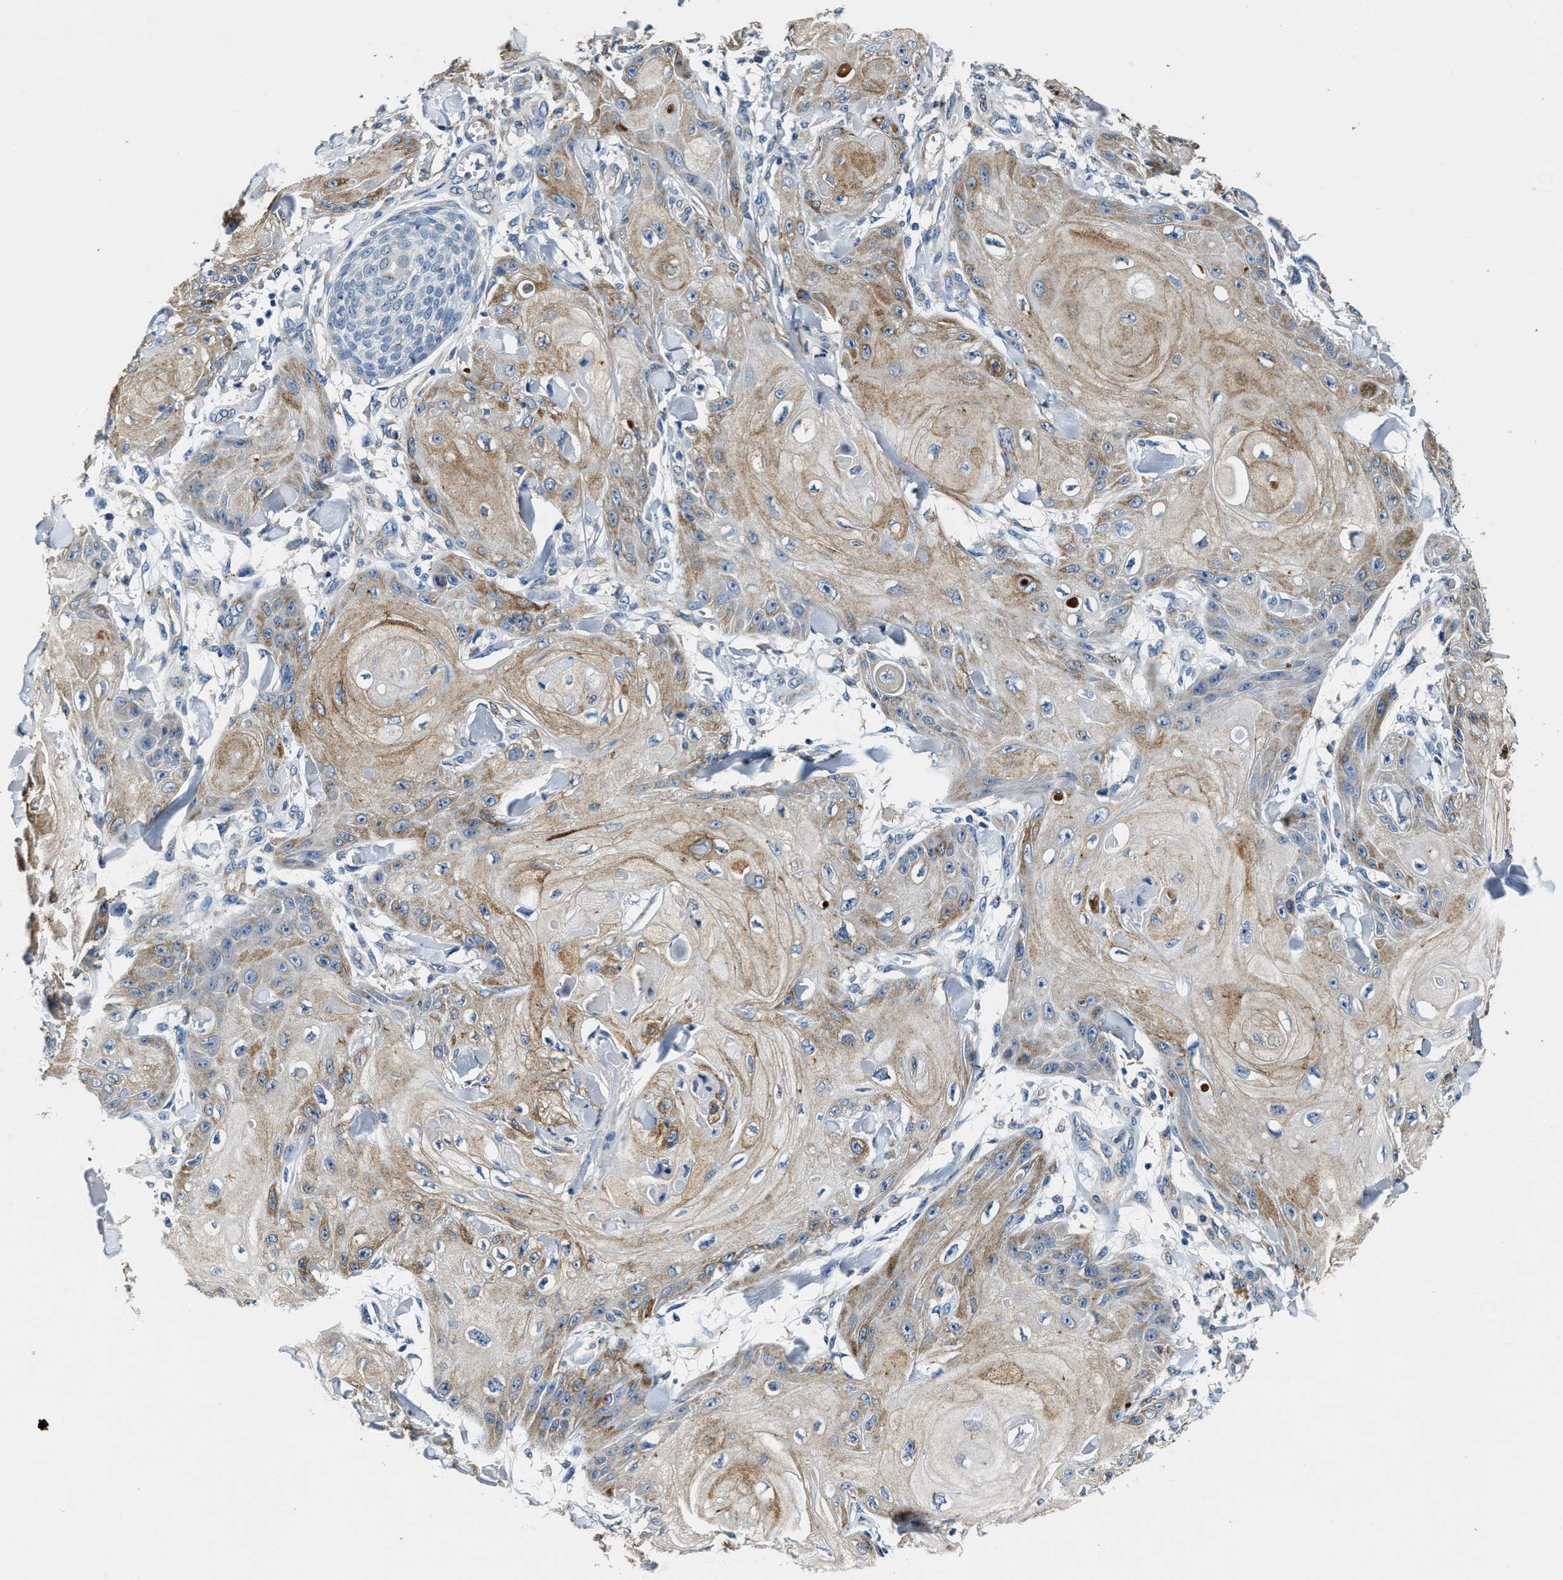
{"staining": {"intensity": "moderate", "quantity": "25%-75%", "location": "cytoplasmic/membranous"}, "tissue": "skin cancer", "cell_type": "Tumor cells", "image_type": "cancer", "snomed": [{"axis": "morphology", "description": "Squamous cell carcinoma, NOS"}, {"axis": "topography", "description": "Skin"}], "caption": "Tumor cells reveal medium levels of moderate cytoplasmic/membranous positivity in approximately 25%-75% of cells in human skin cancer (squamous cell carcinoma). (Brightfield microscopy of DAB IHC at high magnification).", "gene": "SLC25A25", "patient": {"sex": "male", "age": 74}}